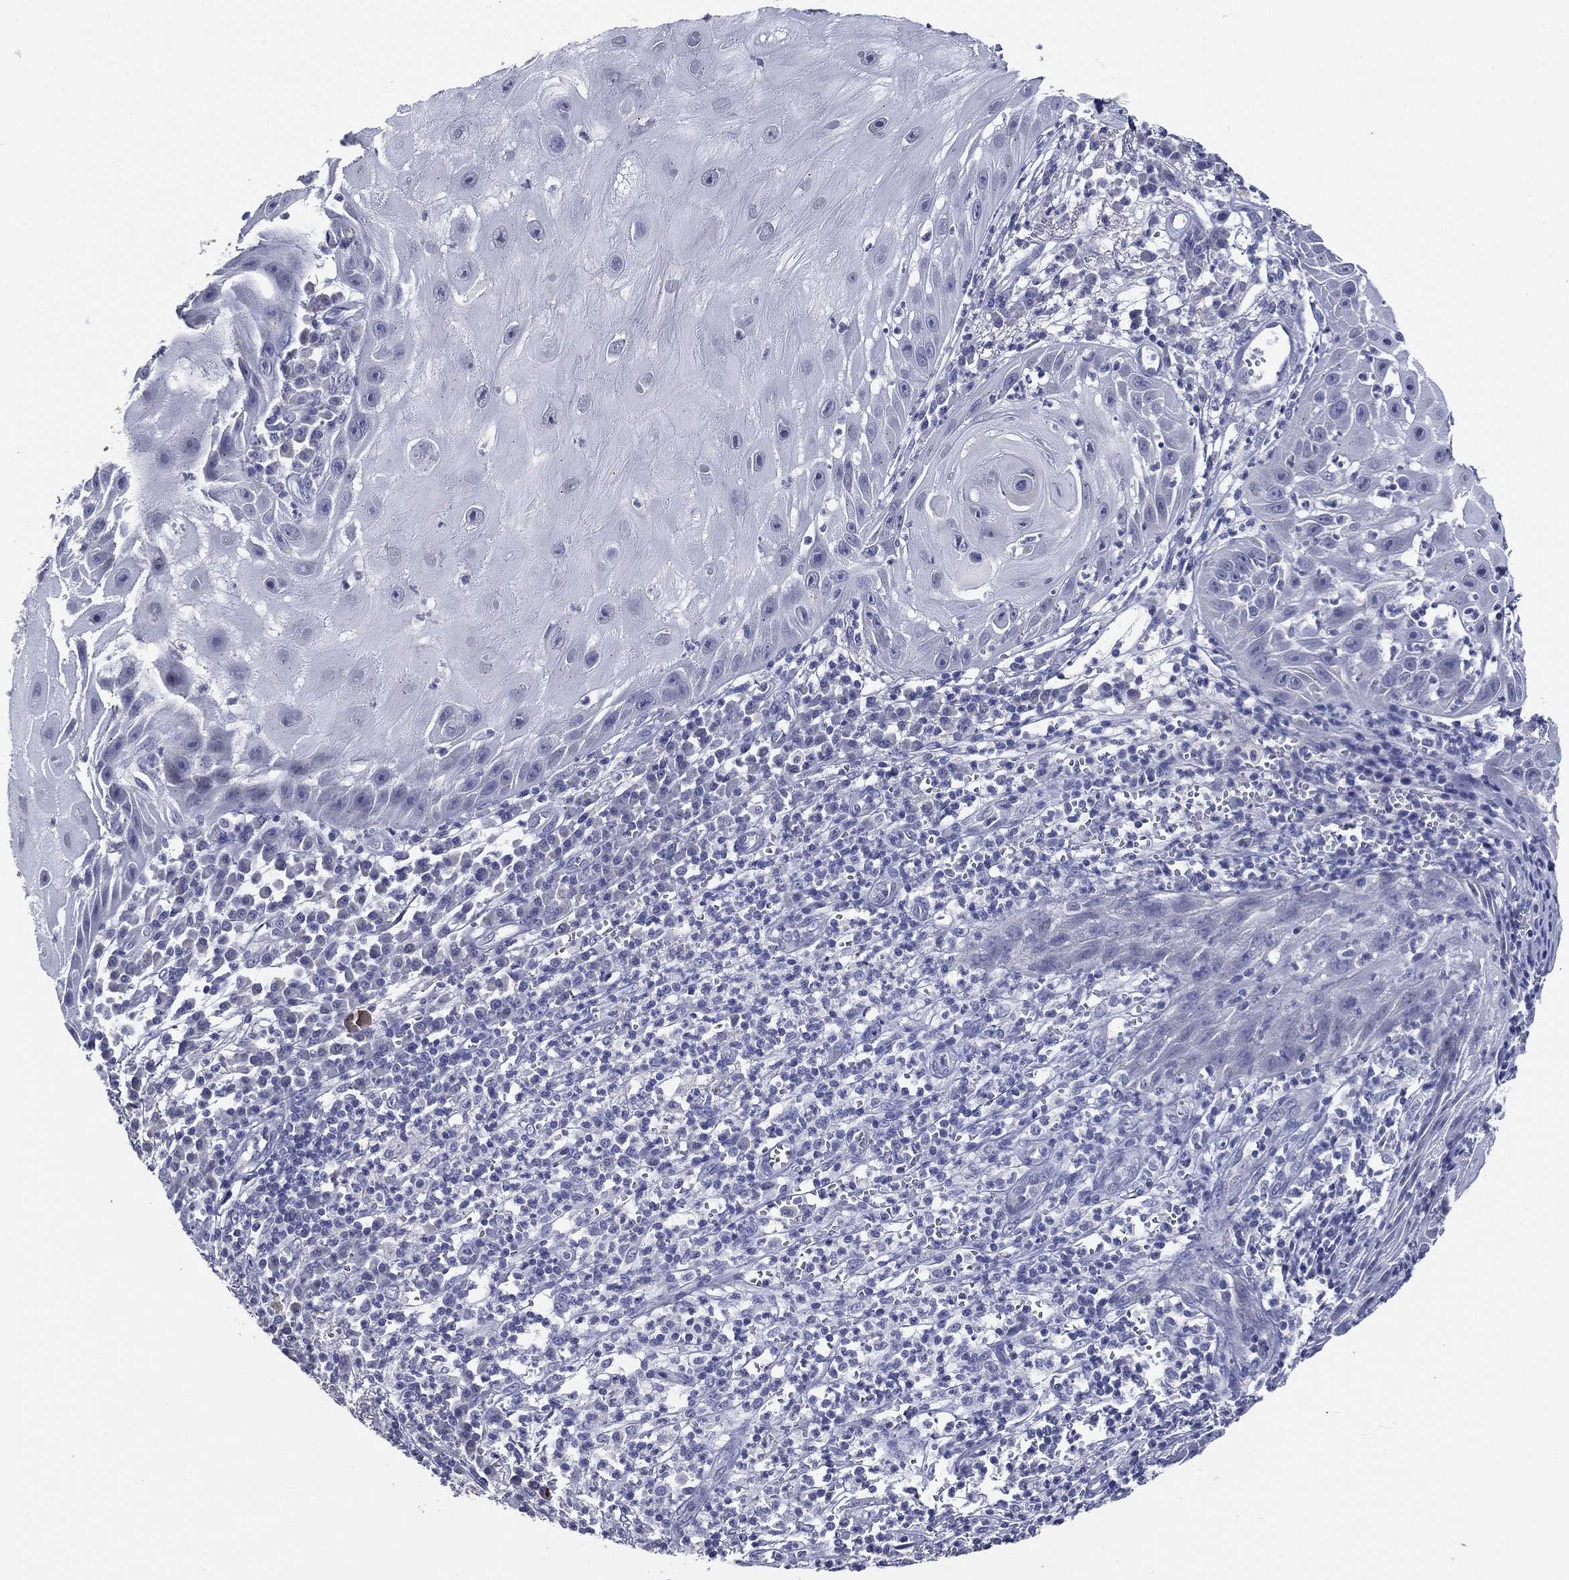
{"staining": {"intensity": "negative", "quantity": "none", "location": "none"}, "tissue": "skin cancer", "cell_type": "Tumor cells", "image_type": "cancer", "snomed": [{"axis": "morphology", "description": "Normal tissue, NOS"}, {"axis": "morphology", "description": "Squamous cell carcinoma, NOS"}, {"axis": "topography", "description": "Skin"}], "caption": "DAB immunohistochemical staining of human skin squamous cell carcinoma exhibits no significant staining in tumor cells.", "gene": "SLC13A4", "patient": {"sex": "male", "age": 79}}